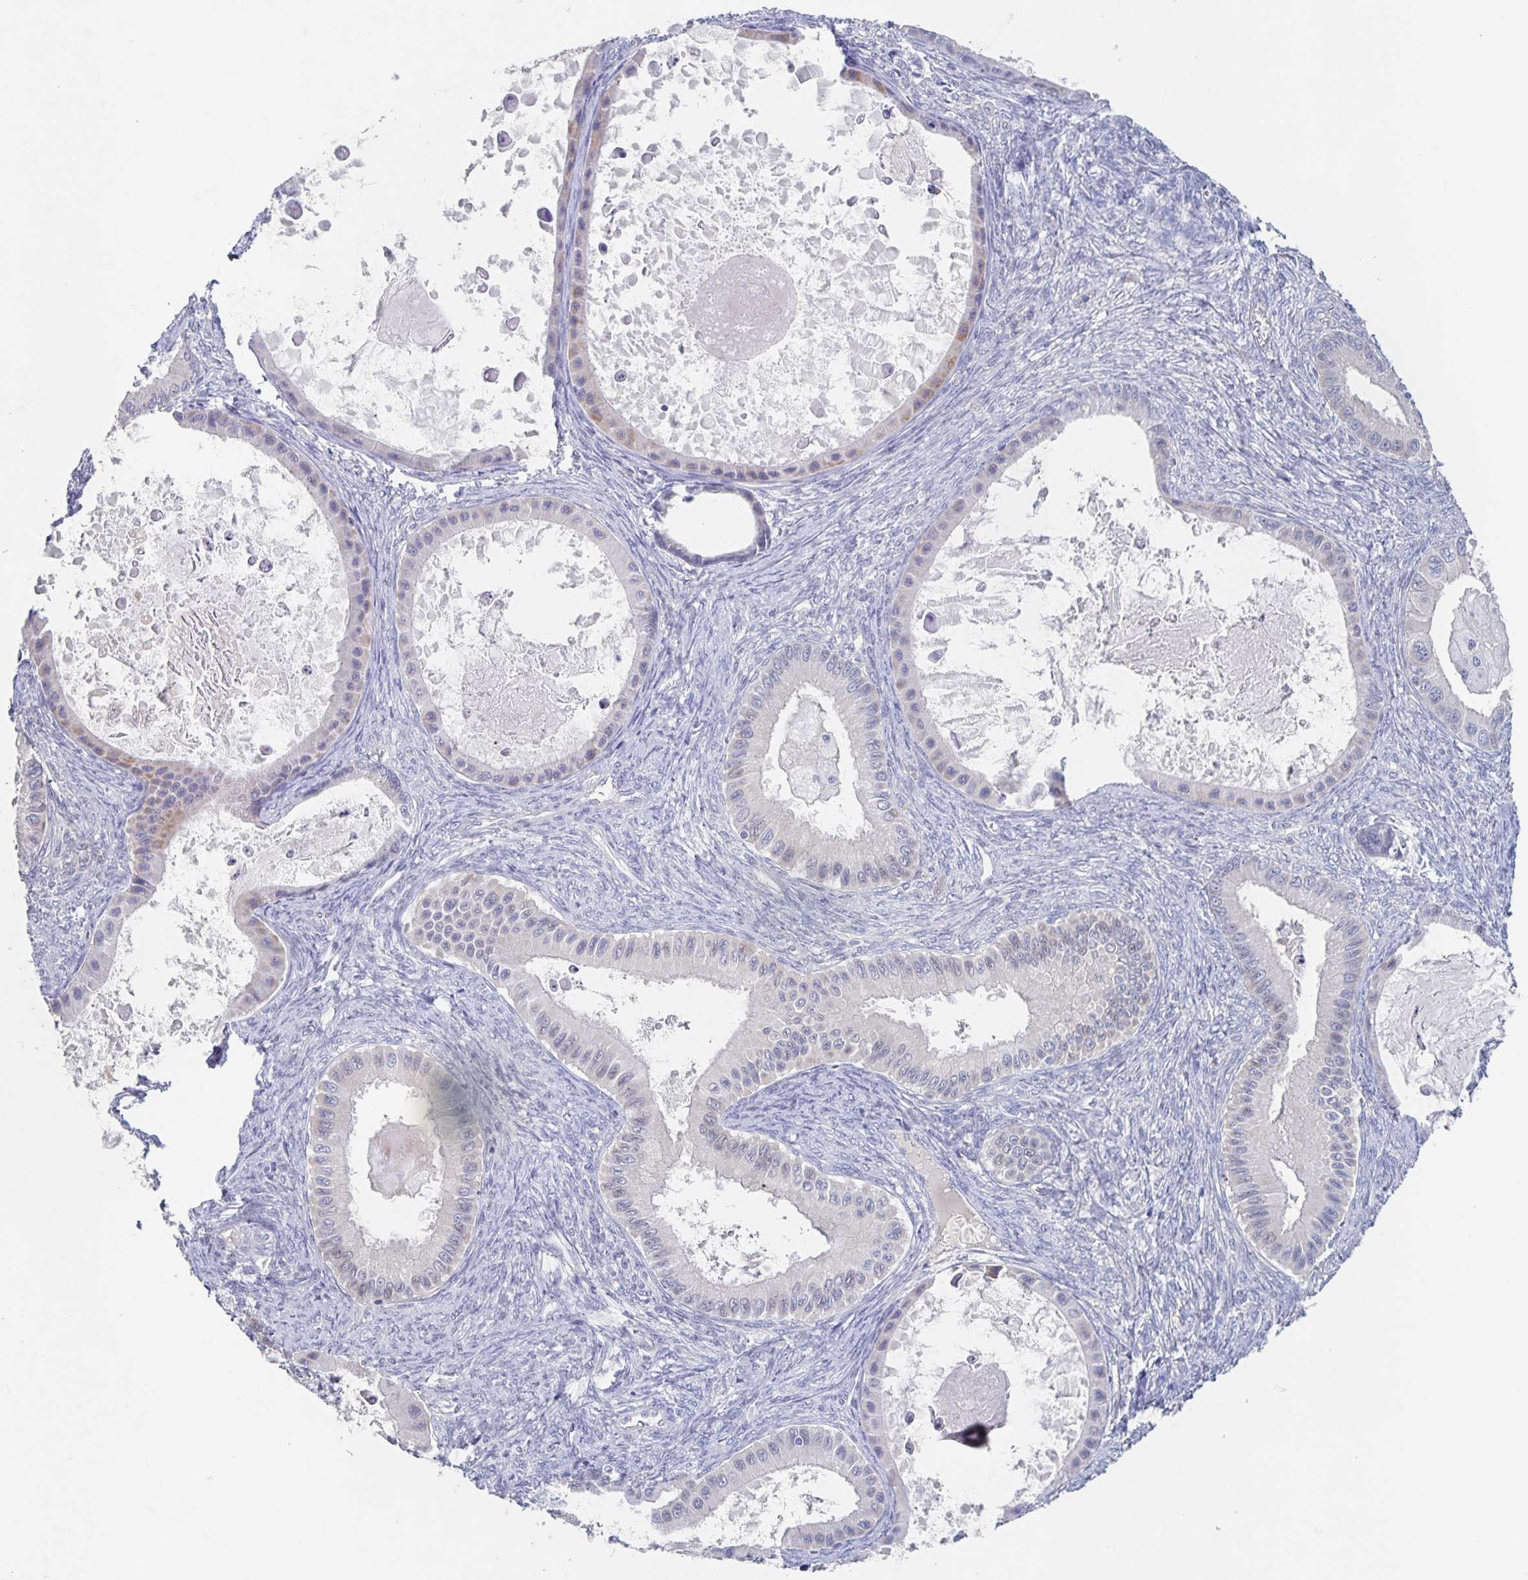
{"staining": {"intensity": "negative", "quantity": "none", "location": "none"}, "tissue": "ovarian cancer", "cell_type": "Tumor cells", "image_type": "cancer", "snomed": [{"axis": "morphology", "description": "Cystadenocarcinoma, mucinous, NOS"}, {"axis": "topography", "description": "Ovary"}], "caption": "A histopathology image of ovarian cancer stained for a protein exhibits no brown staining in tumor cells. Brightfield microscopy of immunohistochemistry stained with DAB (brown) and hematoxylin (blue), captured at high magnification.", "gene": "CDC42BPG", "patient": {"sex": "female", "age": 64}}